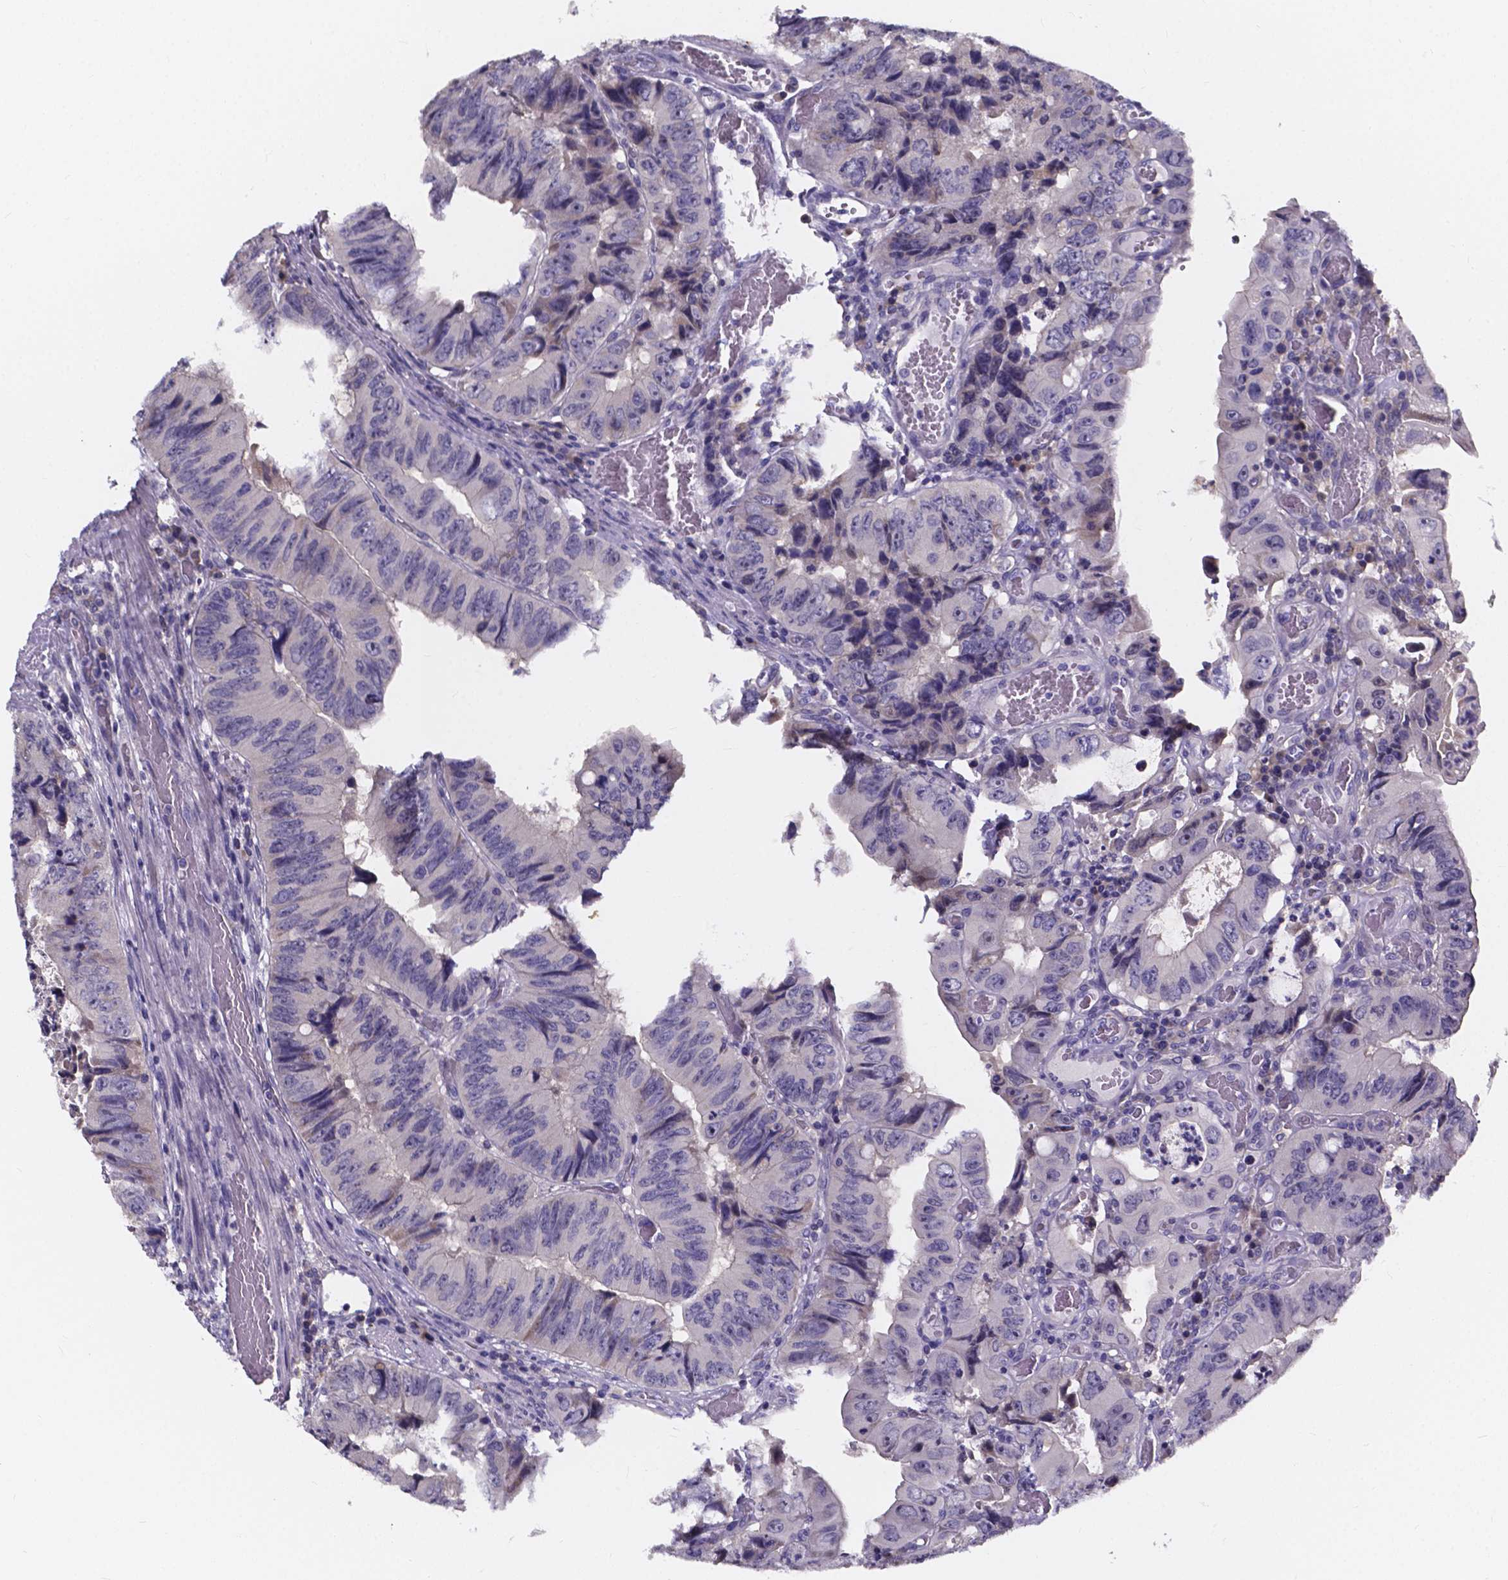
{"staining": {"intensity": "negative", "quantity": "none", "location": "none"}, "tissue": "colorectal cancer", "cell_type": "Tumor cells", "image_type": "cancer", "snomed": [{"axis": "morphology", "description": "Adenocarcinoma, NOS"}, {"axis": "topography", "description": "Colon"}], "caption": "IHC of human colorectal cancer (adenocarcinoma) exhibits no positivity in tumor cells.", "gene": "SPOCD1", "patient": {"sex": "female", "age": 84}}